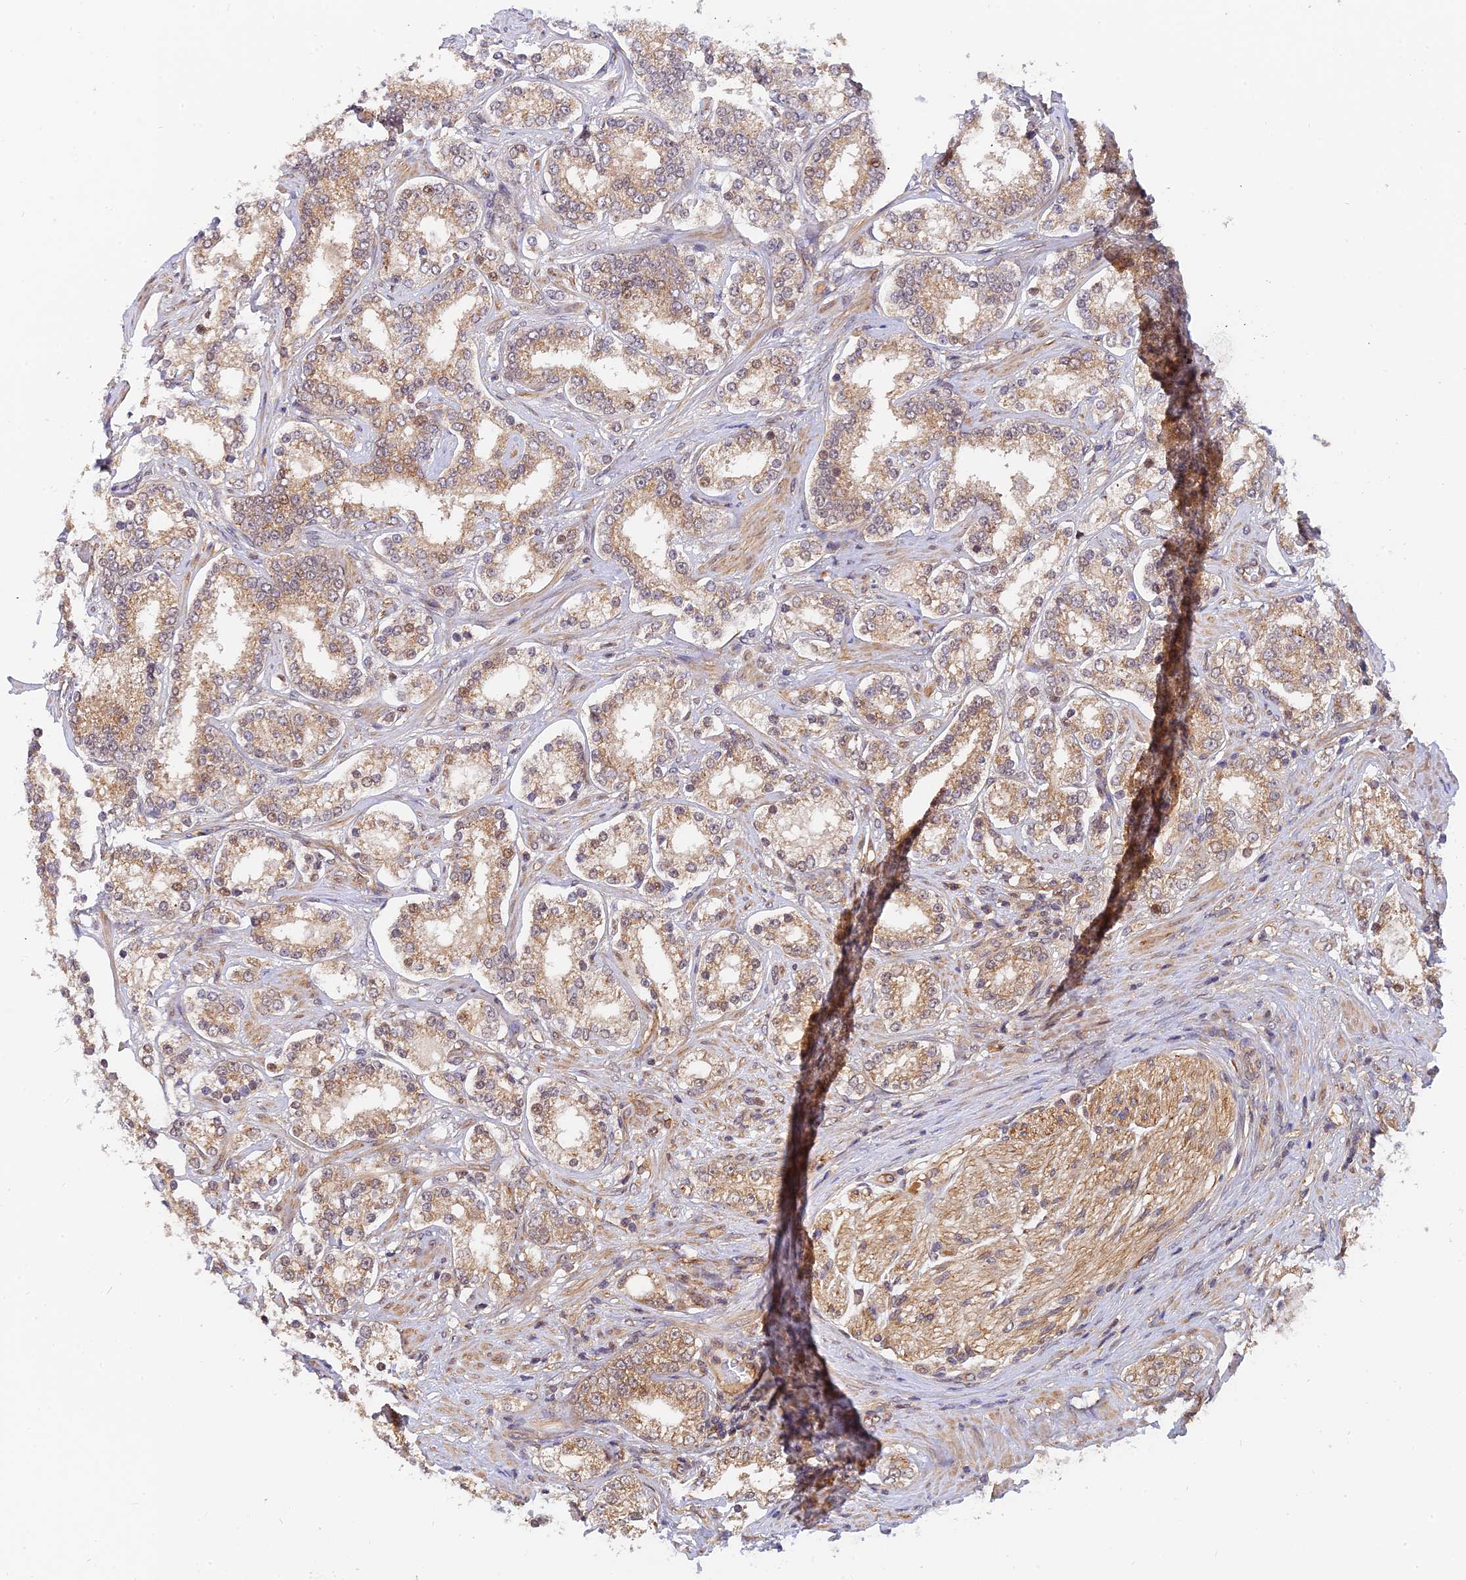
{"staining": {"intensity": "weak", "quantity": ">75%", "location": "cytoplasmic/membranous,nuclear"}, "tissue": "prostate cancer", "cell_type": "Tumor cells", "image_type": "cancer", "snomed": [{"axis": "morphology", "description": "Normal tissue, NOS"}, {"axis": "morphology", "description": "Adenocarcinoma, High grade"}, {"axis": "topography", "description": "Prostate"}], "caption": "This is an image of IHC staining of prostate cancer (adenocarcinoma (high-grade)), which shows weak expression in the cytoplasmic/membranous and nuclear of tumor cells.", "gene": "WDR41", "patient": {"sex": "male", "age": 83}}